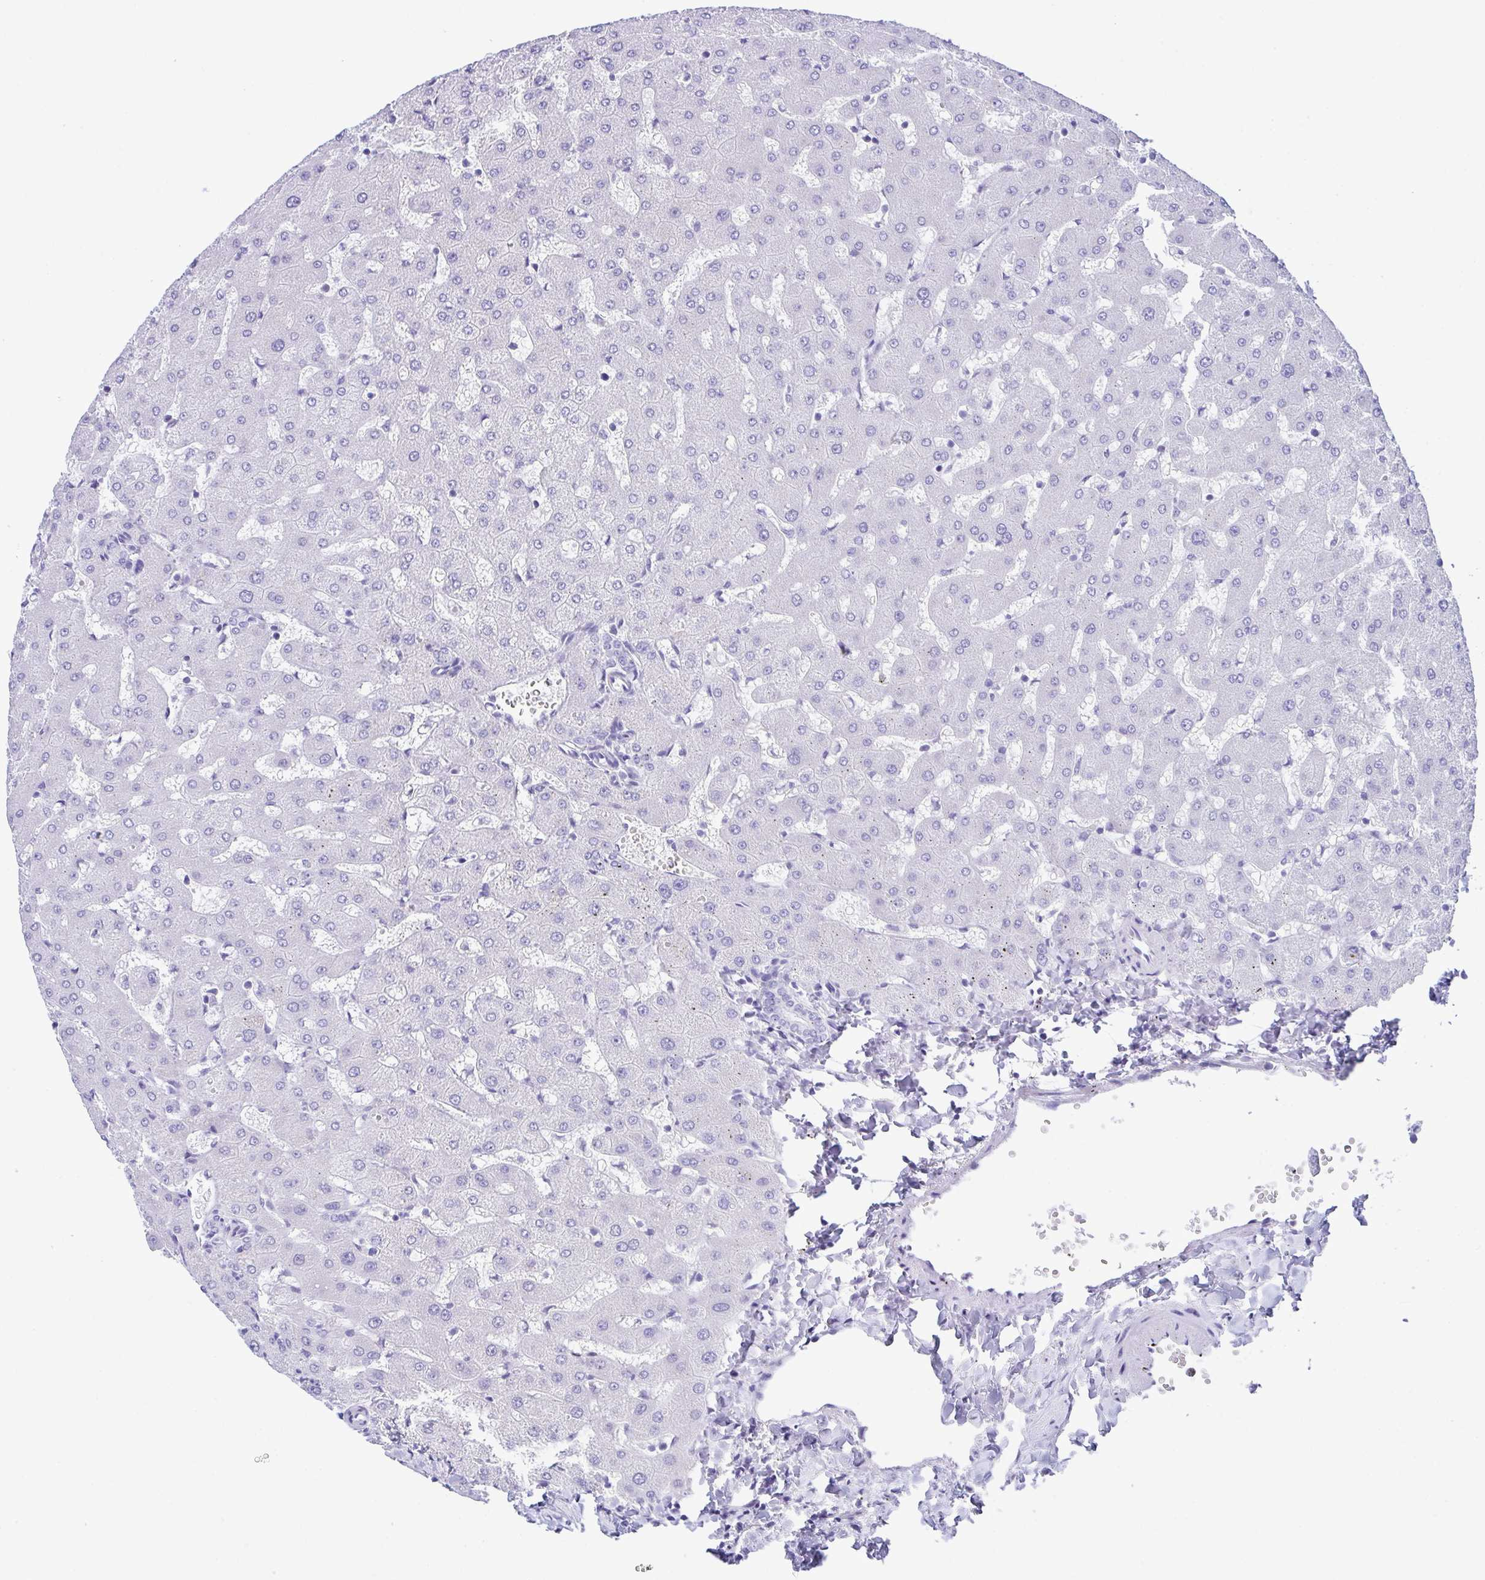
{"staining": {"intensity": "negative", "quantity": "none", "location": "none"}, "tissue": "liver", "cell_type": "Cholangiocytes", "image_type": "normal", "snomed": [{"axis": "morphology", "description": "Normal tissue, NOS"}, {"axis": "topography", "description": "Liver"}], "caption": "This is a histopathology image of immunohistochemistry (IHC) staining of benign liver, which shows no staining in cholangiocytes.", "gene": "RRM2", "patient": {"sex": "female", "age": 63}}